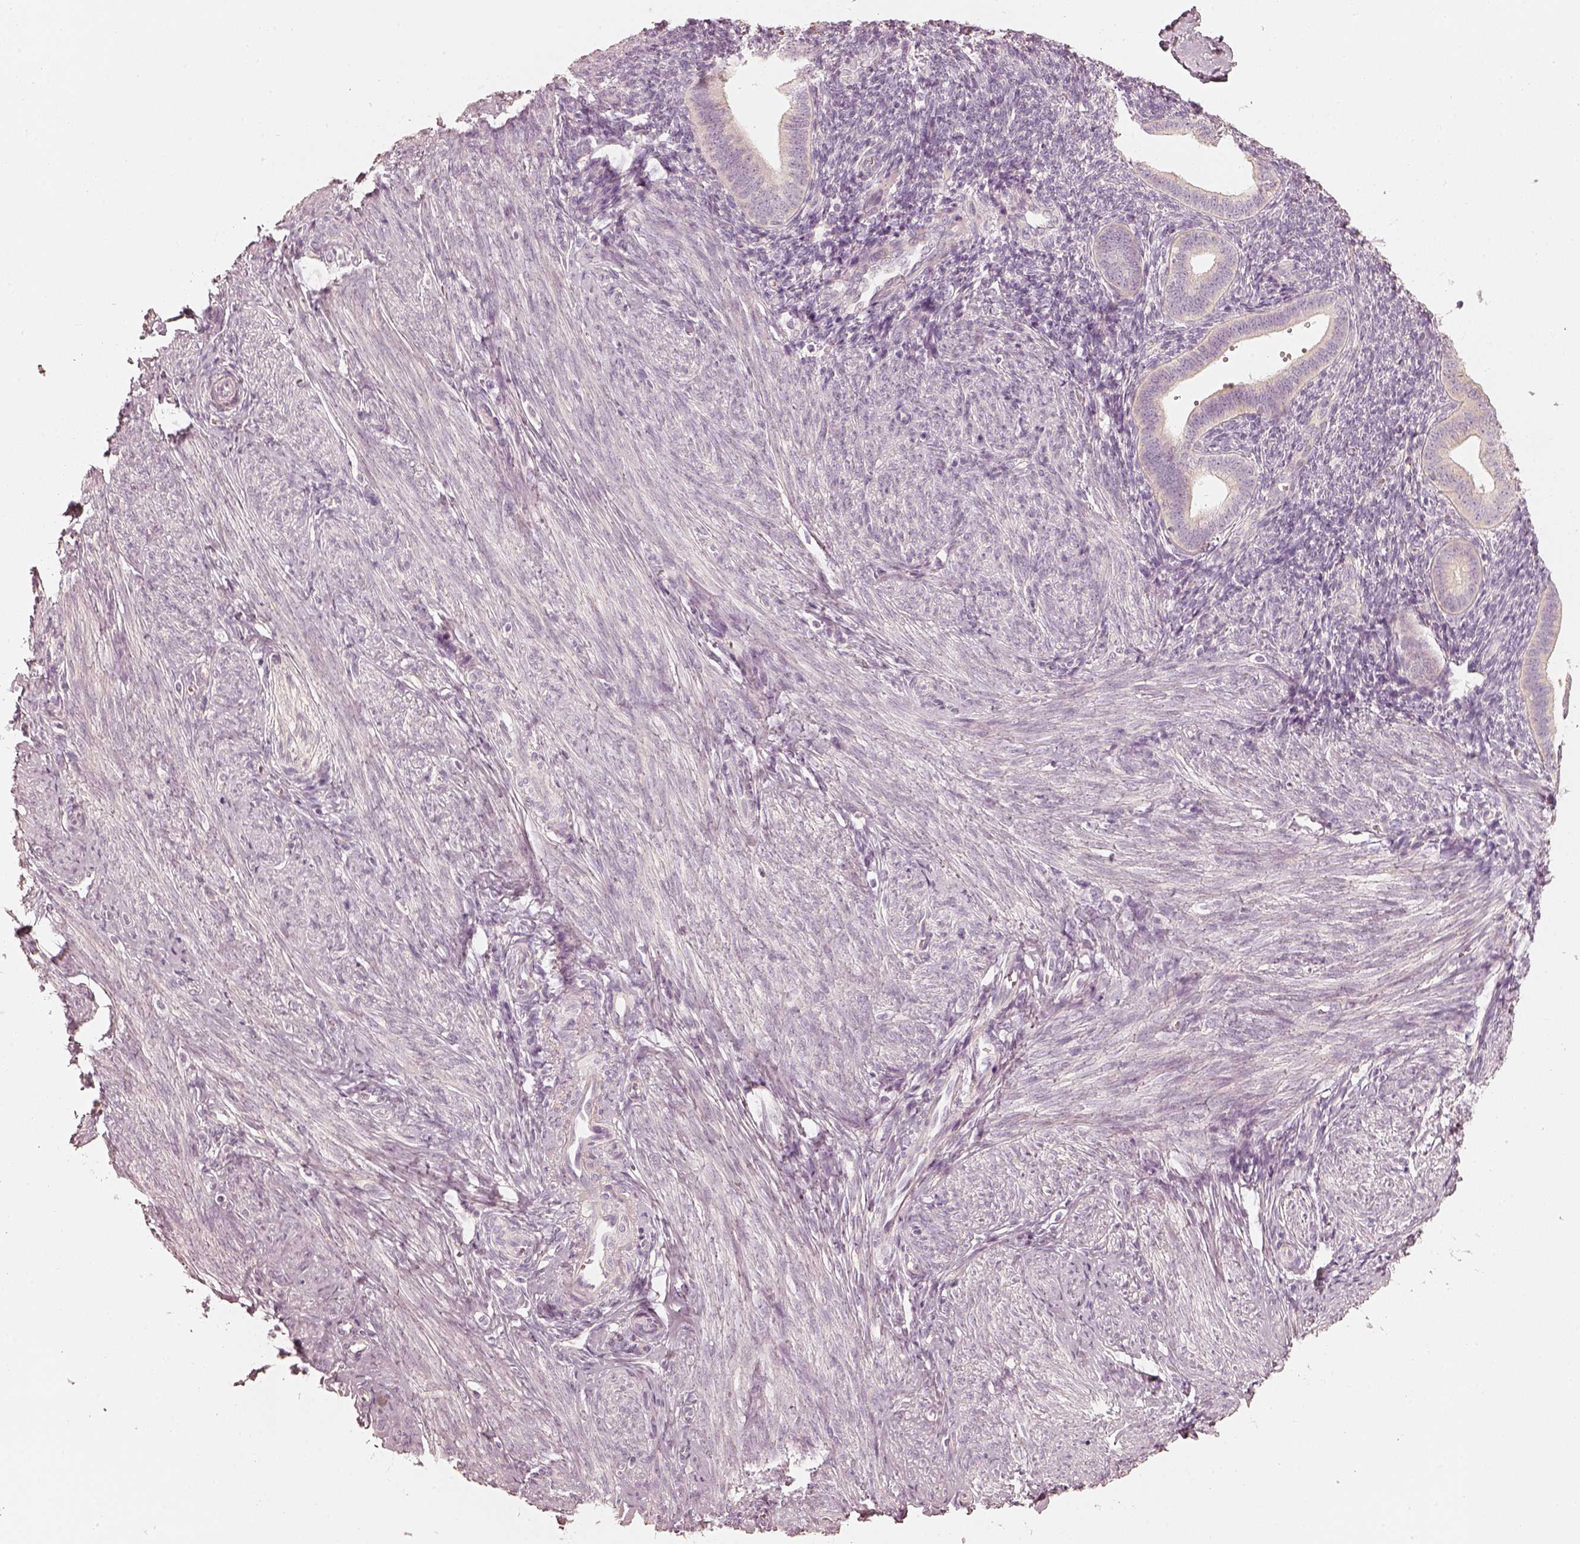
{"staining": {"intensity": "negative", "quantity": "none", "location": "none"}, "tissue": "endometrium", "cell_type": "Cells in endometrial stroma", "image_type": "normal", "snomed": [{"axis": "morphology", "description": "Normal tissue, NOS"}, {"axis": "topography", "description": "Endometrium"}], "caption": "Human endometrium stained for a protein using immunohistochemistry demonstrates no positivity in cells in endometrial stroma.", "gene": "FMNL2", "patient": {"sex": "female", "age": 40}}